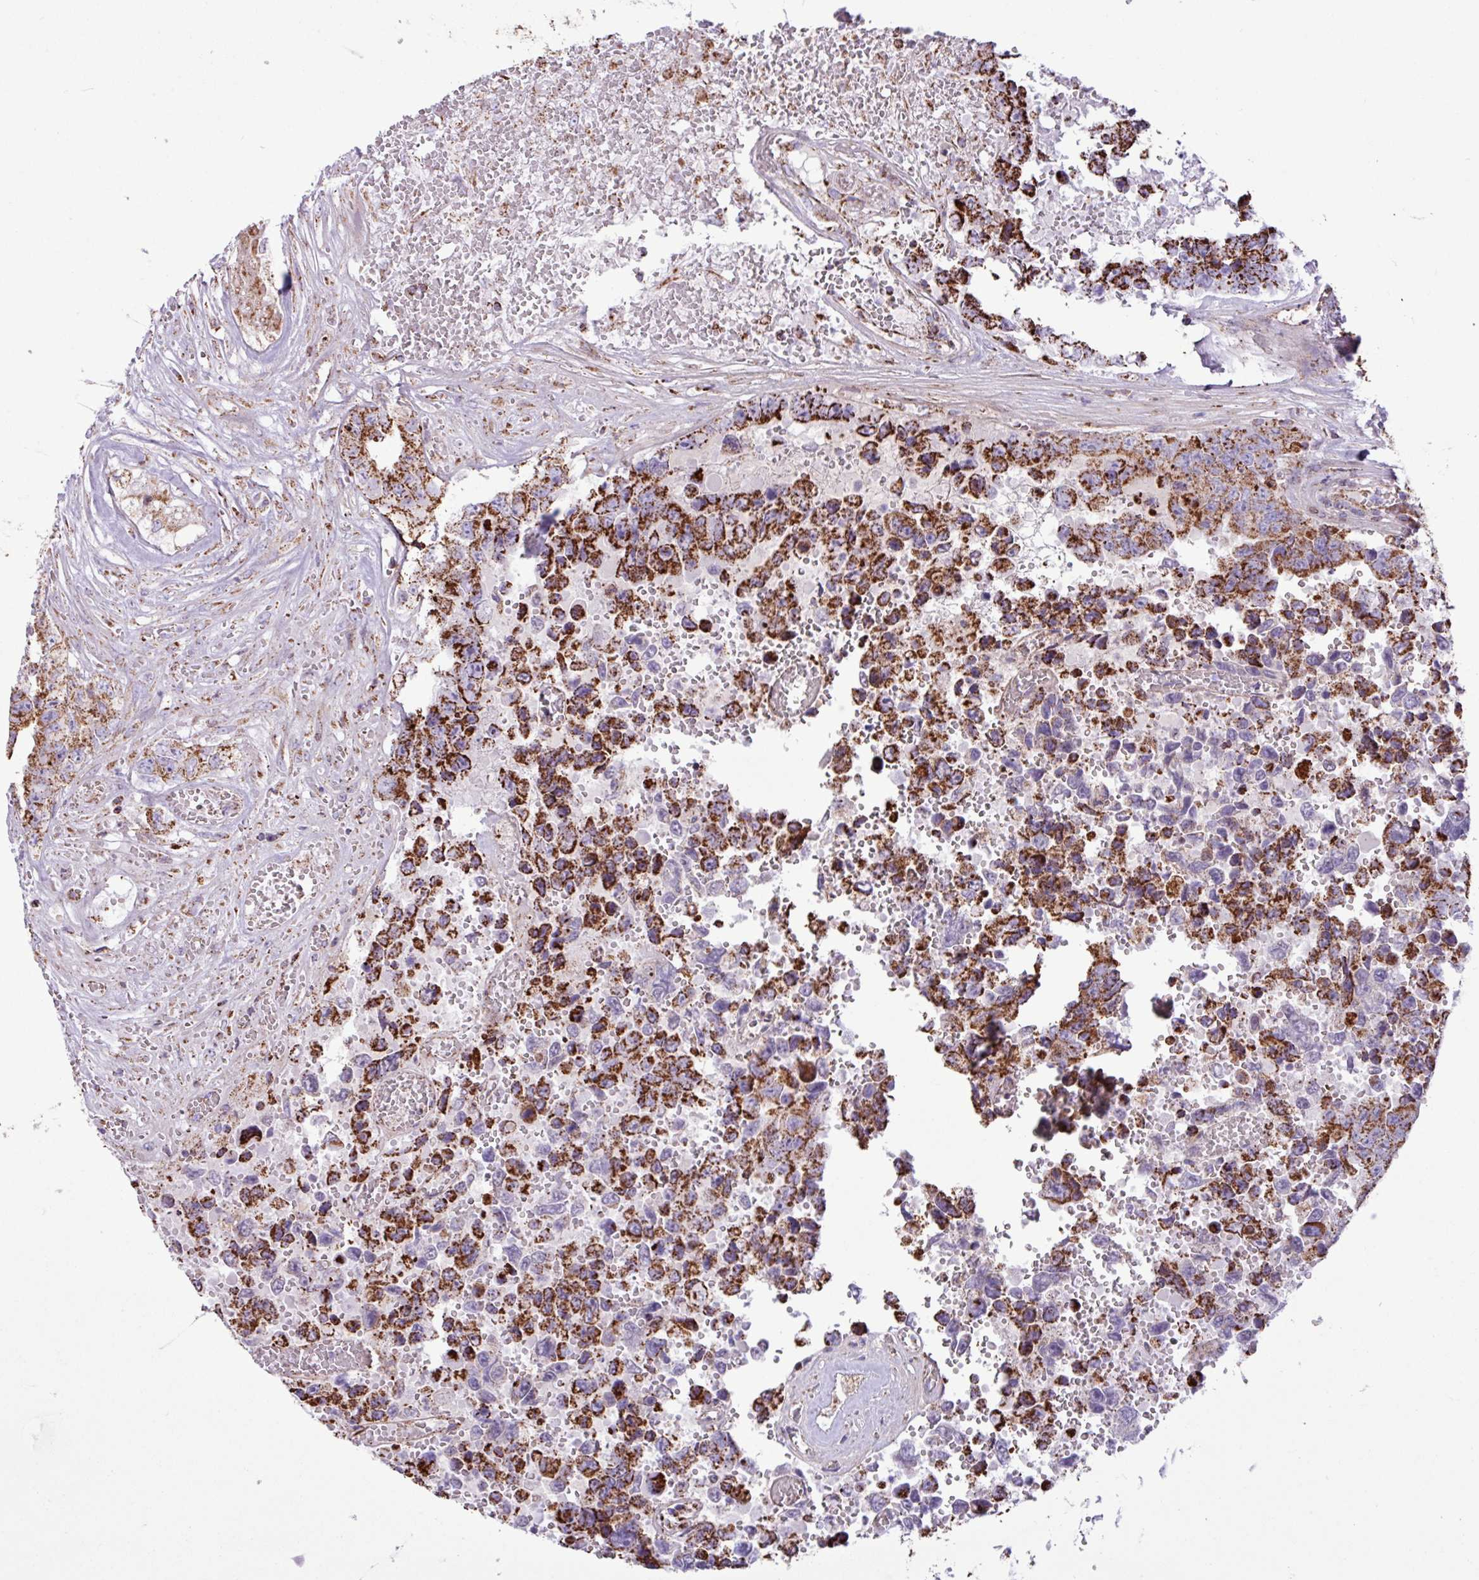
{"staining": {"intensity": "strong", "quantity": ">75%", "location": "cytoplasmic/membranous"}, "tissue": "testis cancer", "cell_type": "Tumor cells", "image_type": "cancer", "snomed": [{"axis": "morphology", "description": "Normal tissue, NOS"}, {"axis": "morphology", "description": "Carcinoma, Embryonal, NOS"}, {"axis": "topography", "description": "Testis"}, {"axis": "topography", "description": "Epididymis"}], "caption": "A brown stain labels strong cytoplasmic/membranous positivity of a protein in human testis embryonal carcinoma tumor cells.", "gene": "RTL3", "patient": {"sex": "male", "age": 25}}